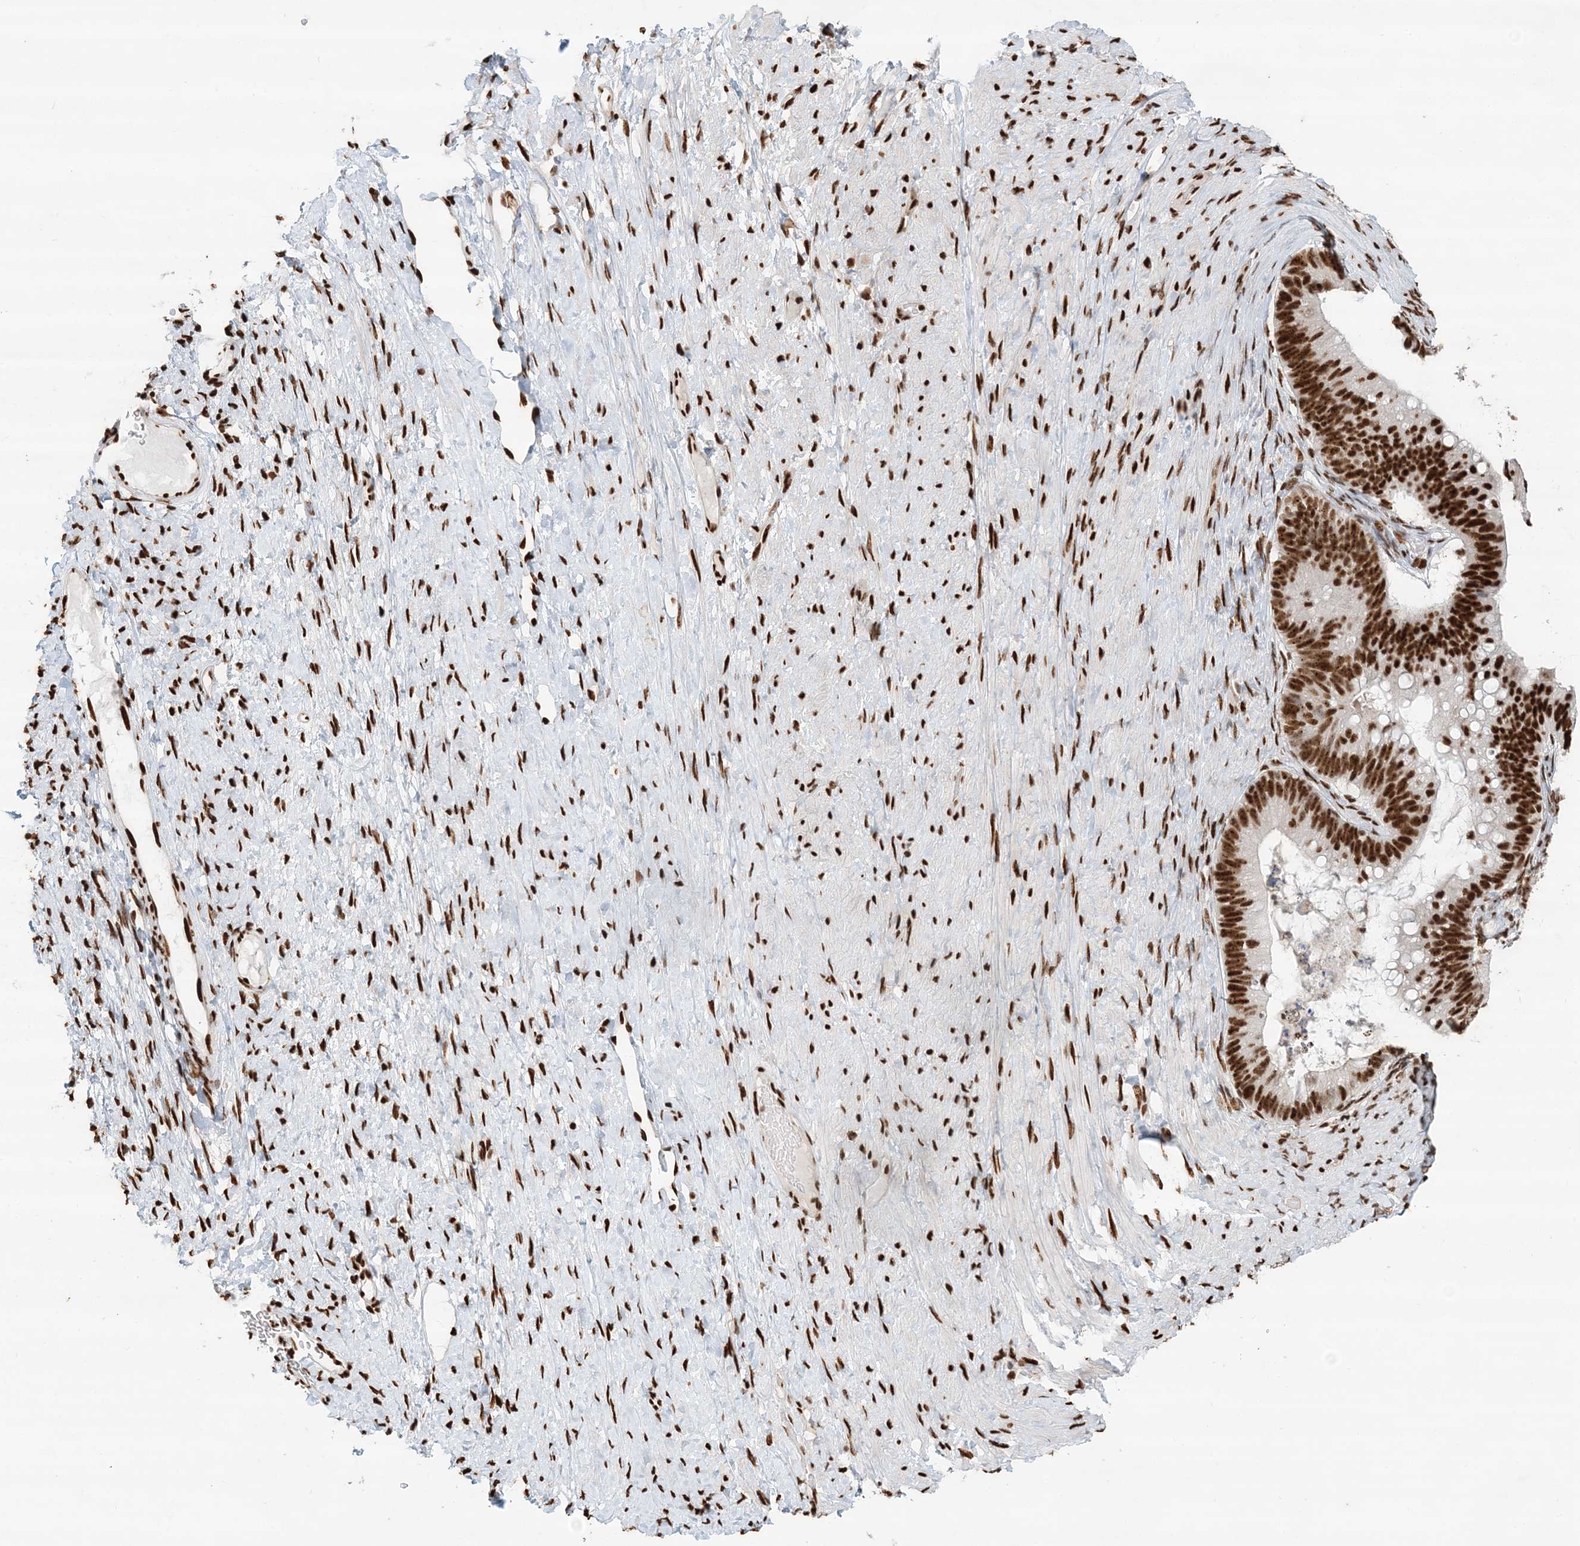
{"staining": {"intensity": "strong", "quantity": ">75%", "location": "nuclear"}, "tissue": "ovarian cancer", "cell_type": "Tumor cells", "image_type": "cancer", "snomed": [{"axis": "morphology", "description": "Cystadenocarcinoma, mucinous, NOS"}, {"axis": "topography", "description": "Ovary"}], "caption": "This micrograph exhibits immunohistochemistry (IHC) staining of human mucinous cystadenocarcinoma (ovarian), with high strong nuclear staining in about >75% of tumor cells.", "gene": "SUMO2", "patient": {"sex": "female", "age": 61}}